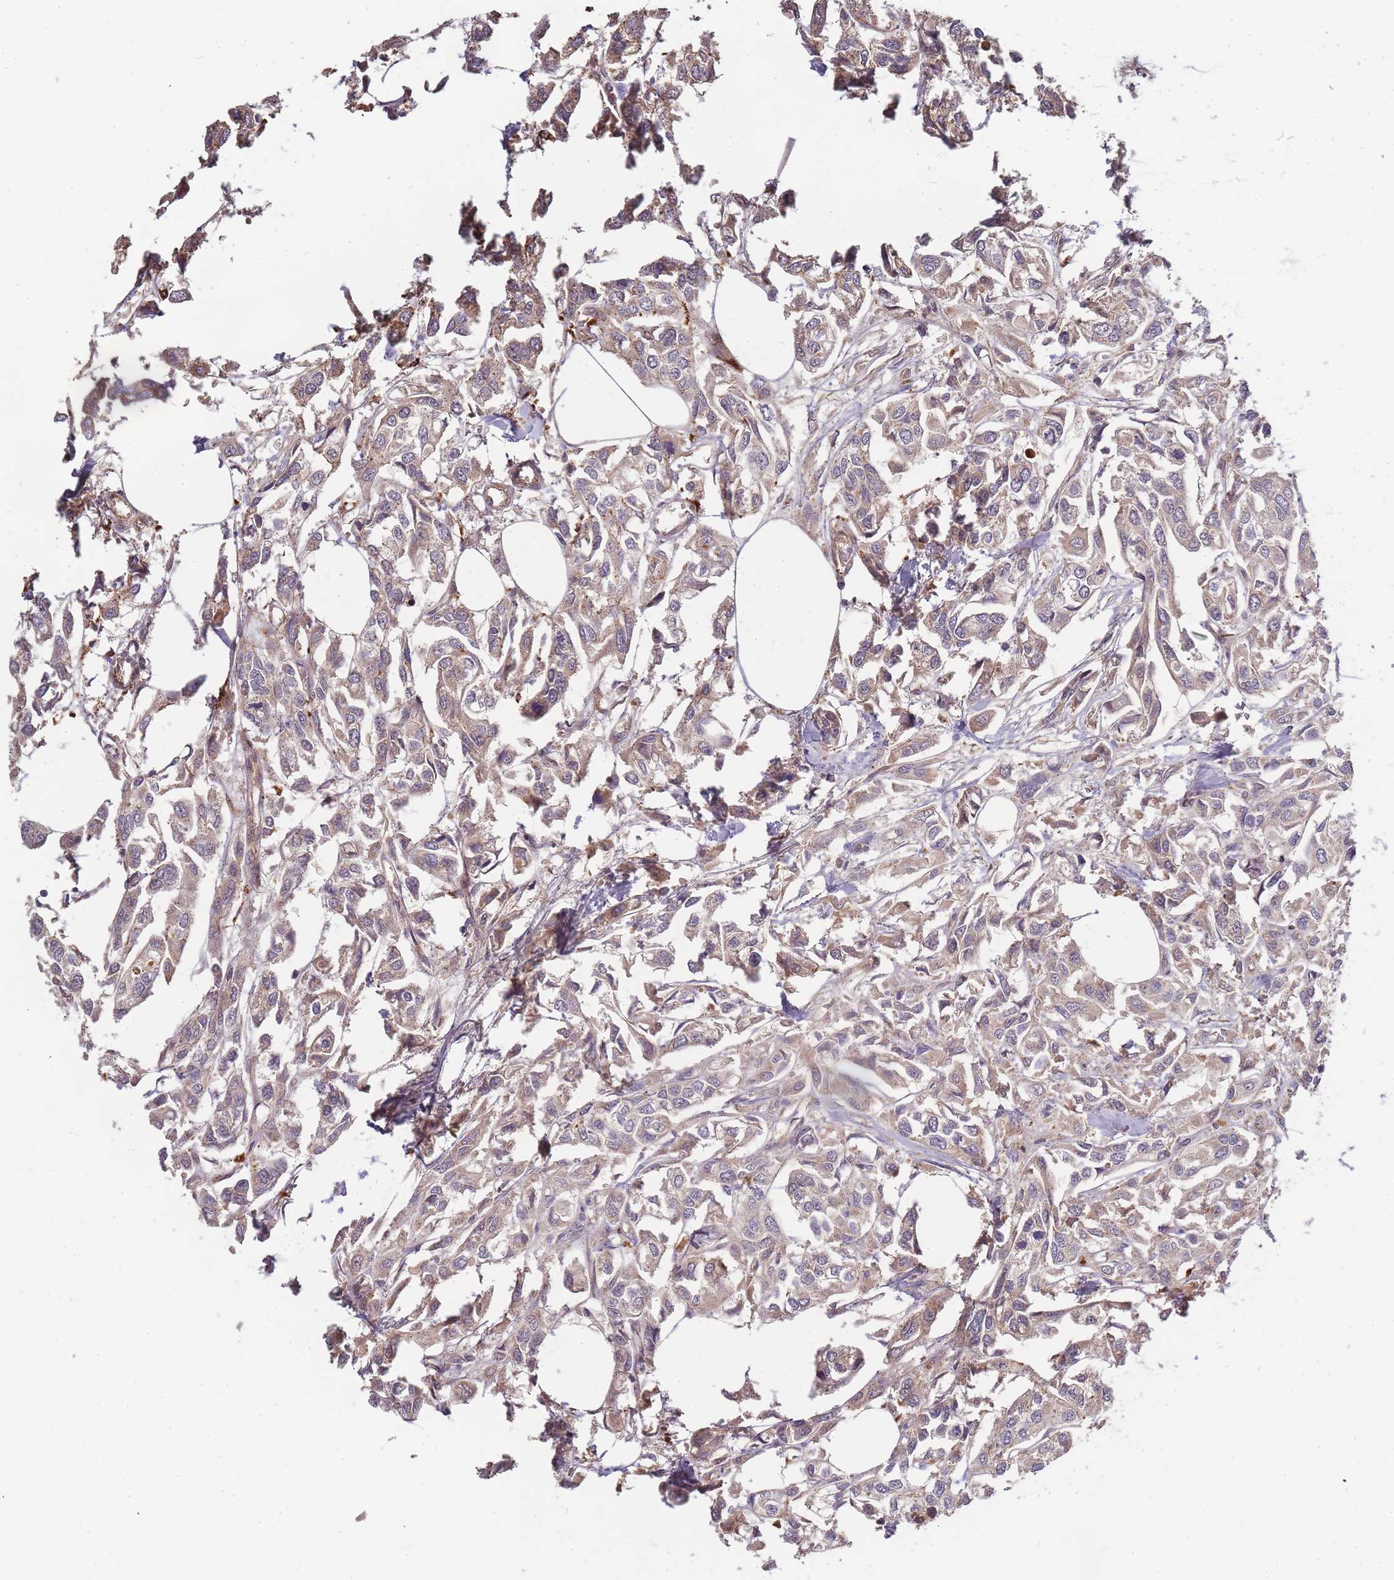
{"staining": {"intensity": "weak", "quantity": ">75%", "location": "cytoplasmic/membranous"}, "tissue": "urothelial cancer", "cell_type": "Tumor cells", "image_type": "cancer", "snomed": [{"axis": "morphology", "description": "Urothelial carcinoma, High grade"}, {"axis": "topography", "description": "Urinary bladder"}], "caption": "High-magnification brightfield microscopy of urothelial carcinoma (high-grade) stained with DAB (3,3'-diaminobenzidine) (brown) and counterstained with hematoxylin (blue). tumor cells exhibit weak cytoplasmic/membranous staining is seen in about>75% of cells. Using DAB (3,3'-diaminobenzidine) (brown) and hematoxylin (blue) stains, captured at high magnification using brightfield microscopy.", "gene": "ATG5", "patient": {"sex": "male", "age": 67}}